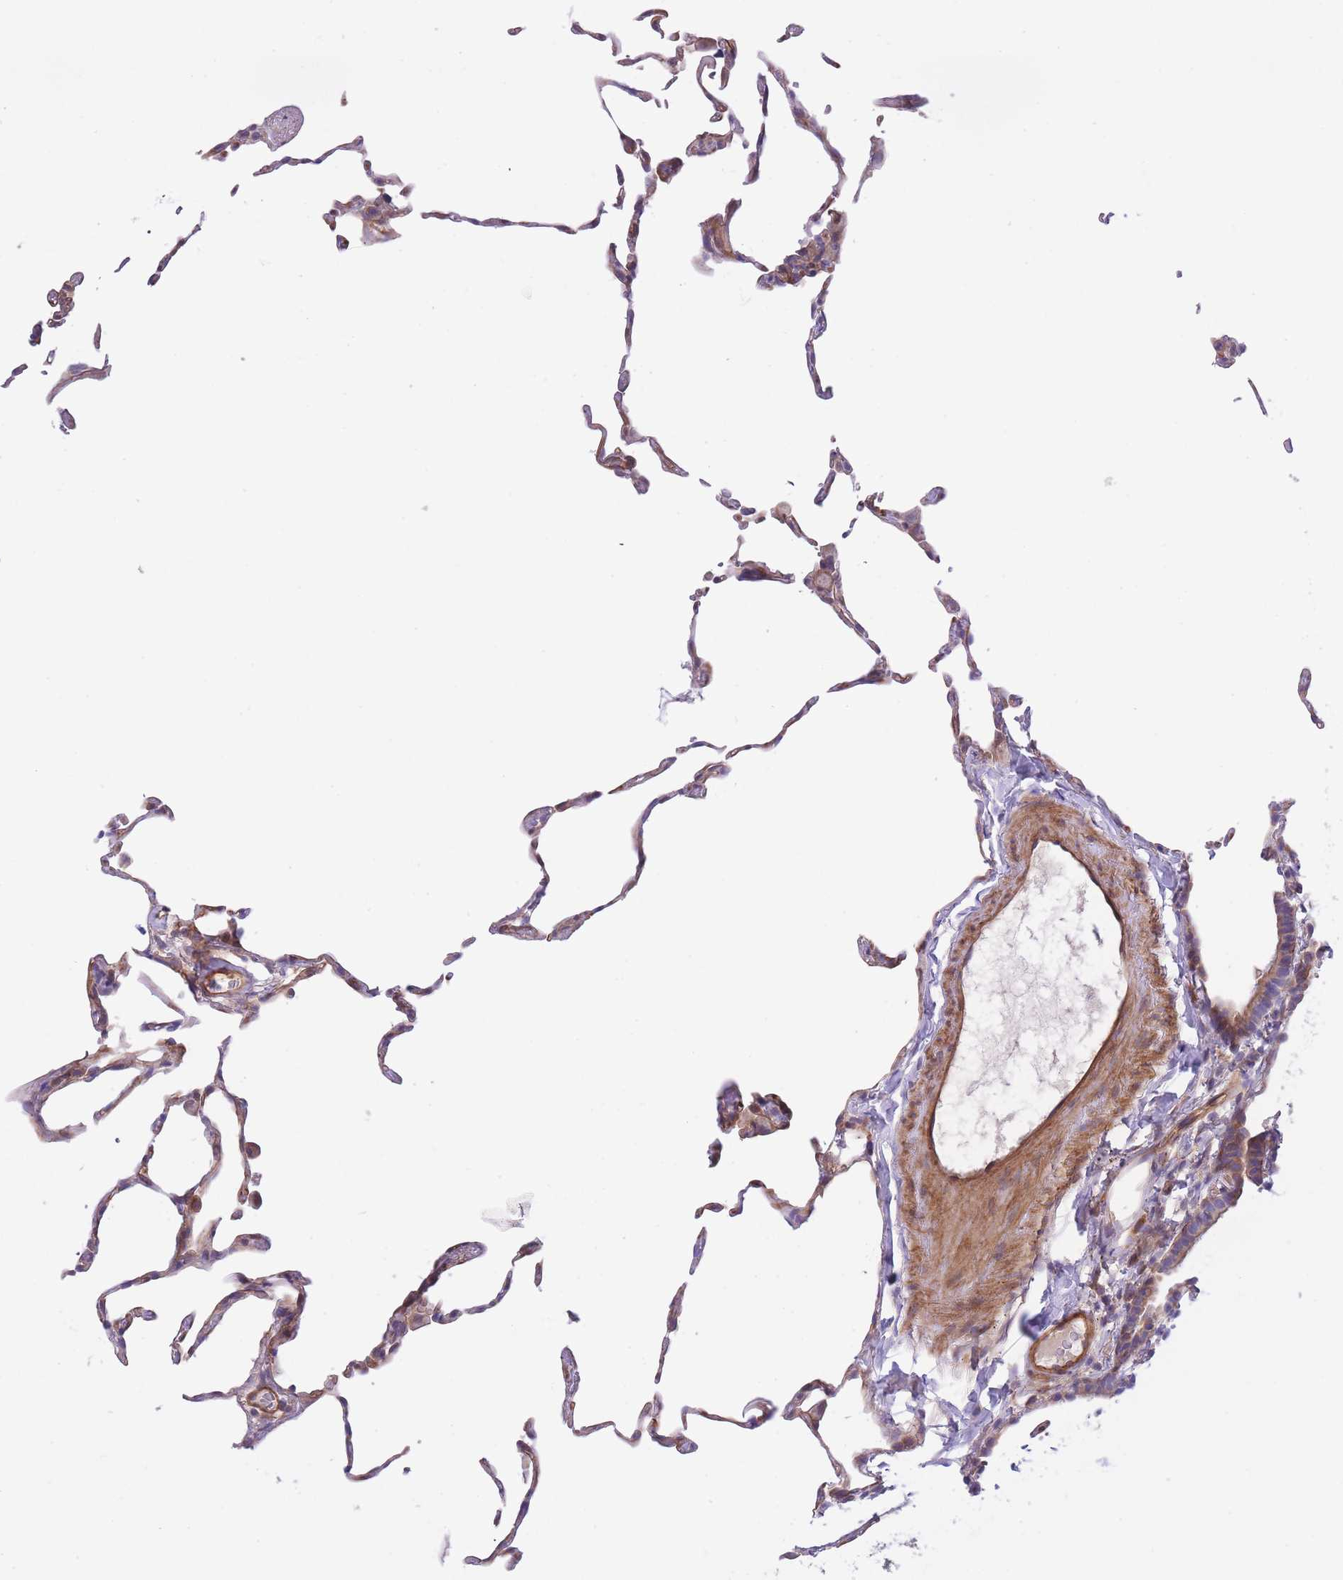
{"staining": {"intensity": "moderate", "quantity": "<25%", "location": "cytoplasmic/membranous"}, "tissue": "lung", "cell_type": "Alveolar cells", "image_type": "normal", "snomed": [{"axis": "morphology", "description": "Normal tissue, NOS"}, {"axis": "topography", "description": "Lung"}], "caption": "Human lung stained with a brown dye exhibits moderate cytoplasmic/membranous positive expression in about <25% of alveolar cells.", "gene": "CHAC1", "patient": {"sex": "female", "age": 57}}